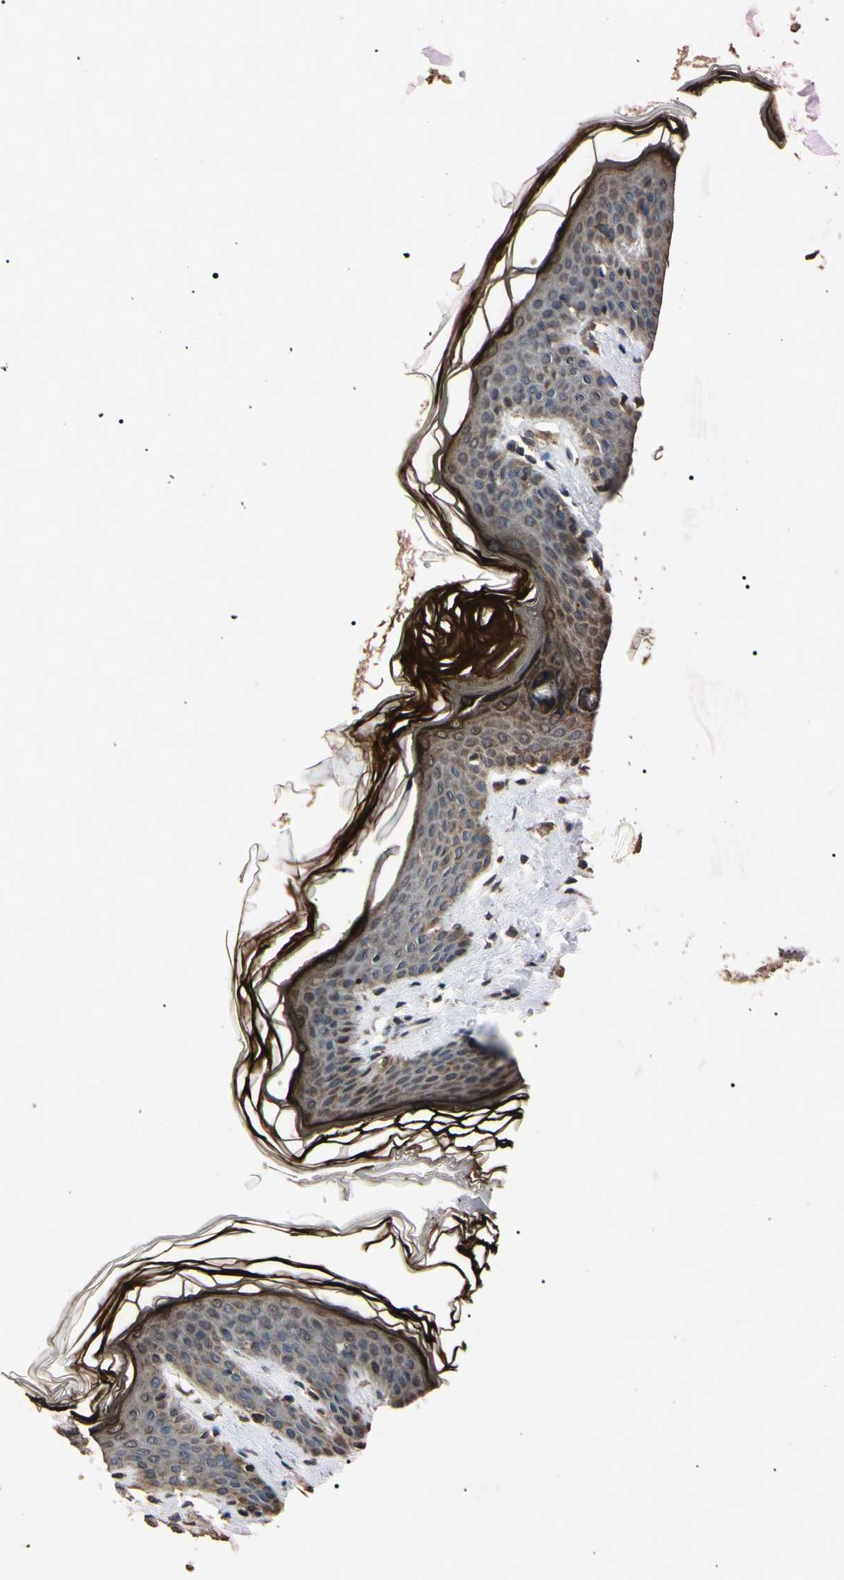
{"staining": {"intensity": "moderate", "quantity": ">75%", "location": "cytoplasmic/membranous"}, "tissue": "skin", "cell_type": "Fibroblasts", "image_type": "normal", "snomed": [{"axis": "morphology", "description": "Normal tissue, NOS"}, {"axis": "topography", "description": "Skin"}], "caption": "DAB (3,3'-diaminobenzidine) immunohistochemical staining of unremarkable skin demonstrates moderate cytoplasmic/membranous protein positivity in about >75% of fibroblasts.", "gene": "TNFRSF1A", "patient": {"sex": "female", "age": 17}}